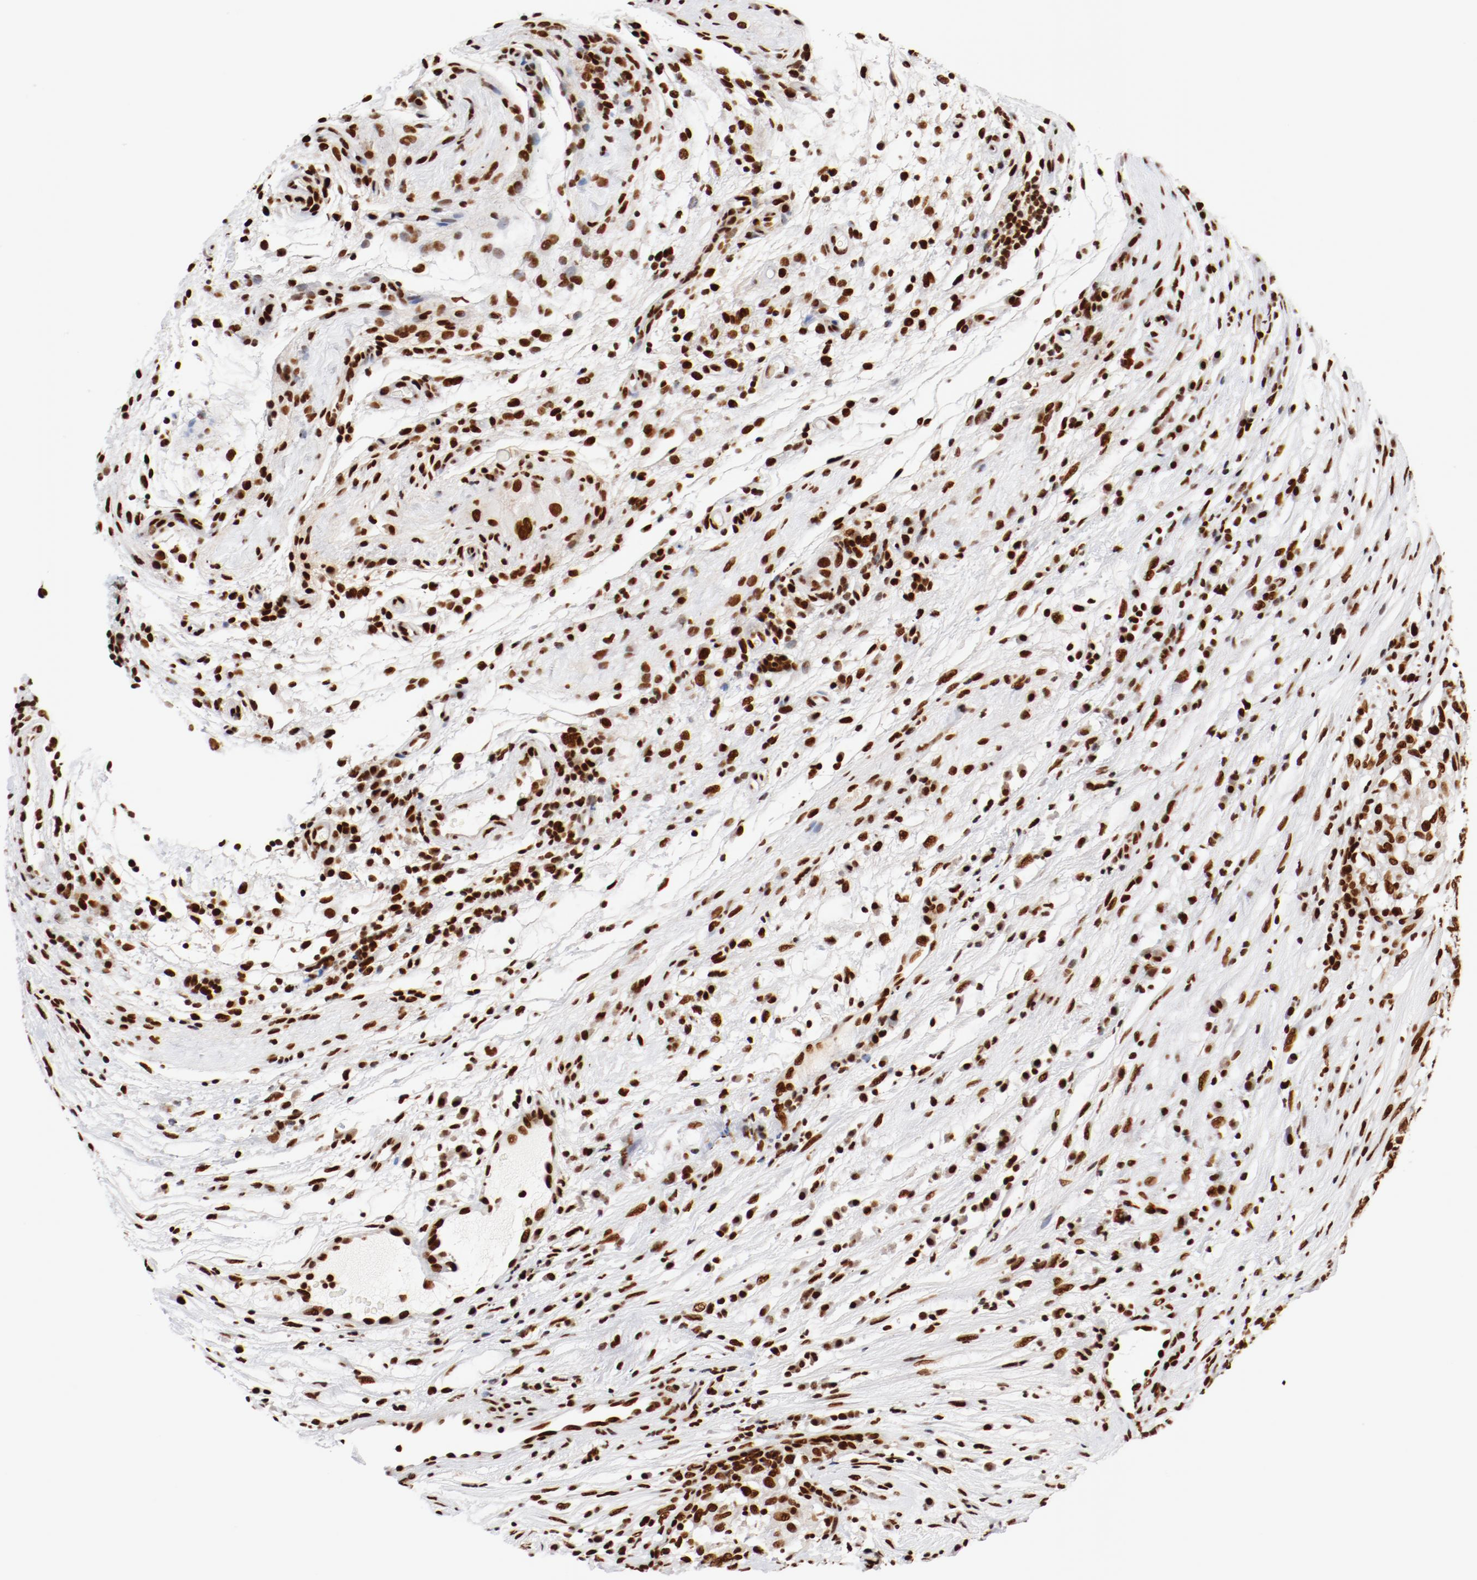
{"staining": {"intensity": "strong", "quantity": ">75%", "location": "nuclear"}, "tissue": "testis cancer", "cell_type": "Tumor cells", "image_type": "cancer", "snomed": [{"axis": "morphology", "description": "Carcinoma, Embryonal, NOS"}, {"axis": "topography", "description": "Testis"}], "caption": "Immunohistochemical staining of testis cancer shows strong nuclear protein positivity in approximately >75% of tumor cells.", "gene": "CTBP1", "patient": {"sex": "male", "age": 26}}